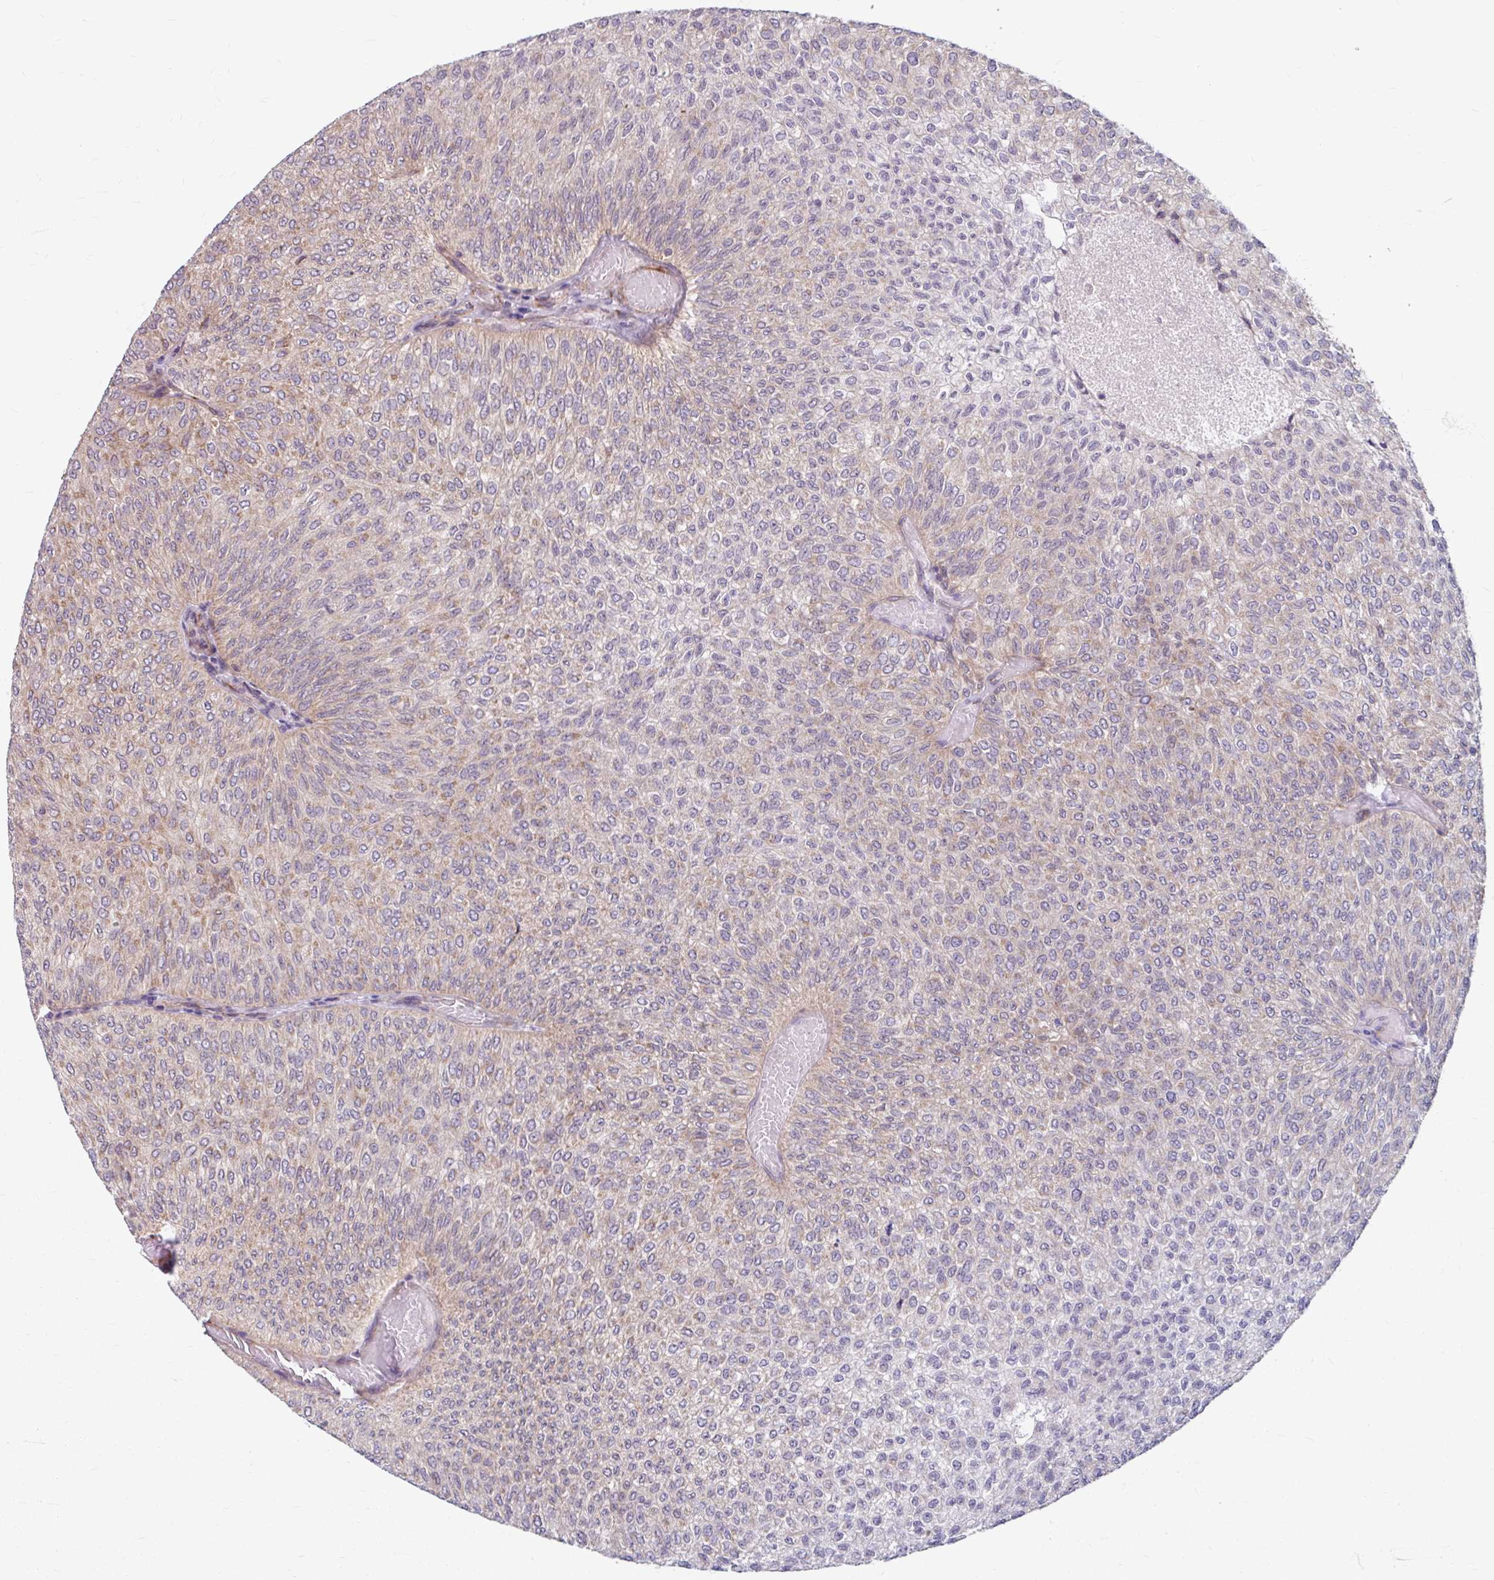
{"staining": {"intensity": "weak", "quantity": "<25%", "location": "cytoplasmic/membranous"}, "tissue": "urothelial cancer", "cell_type": "Tumor cells", "image_type": "cancer", "snomed": [{"axis": "morphology", "description": "Urothelial carcinoma, Low grade"}, {"axis": "topography", "description": "Urinary bladder"}], "caption": "DAB immunohistochemical staining of human urothelial cancer reveals no significant expression in tumor cells. Brightfield microscopy of immunohistochemistry stained with DAB (brown) and hematoxylin (blue), captured at high magnification.", "gene": "DAAM2", "patient": {"sex": "male", "age": 78}}